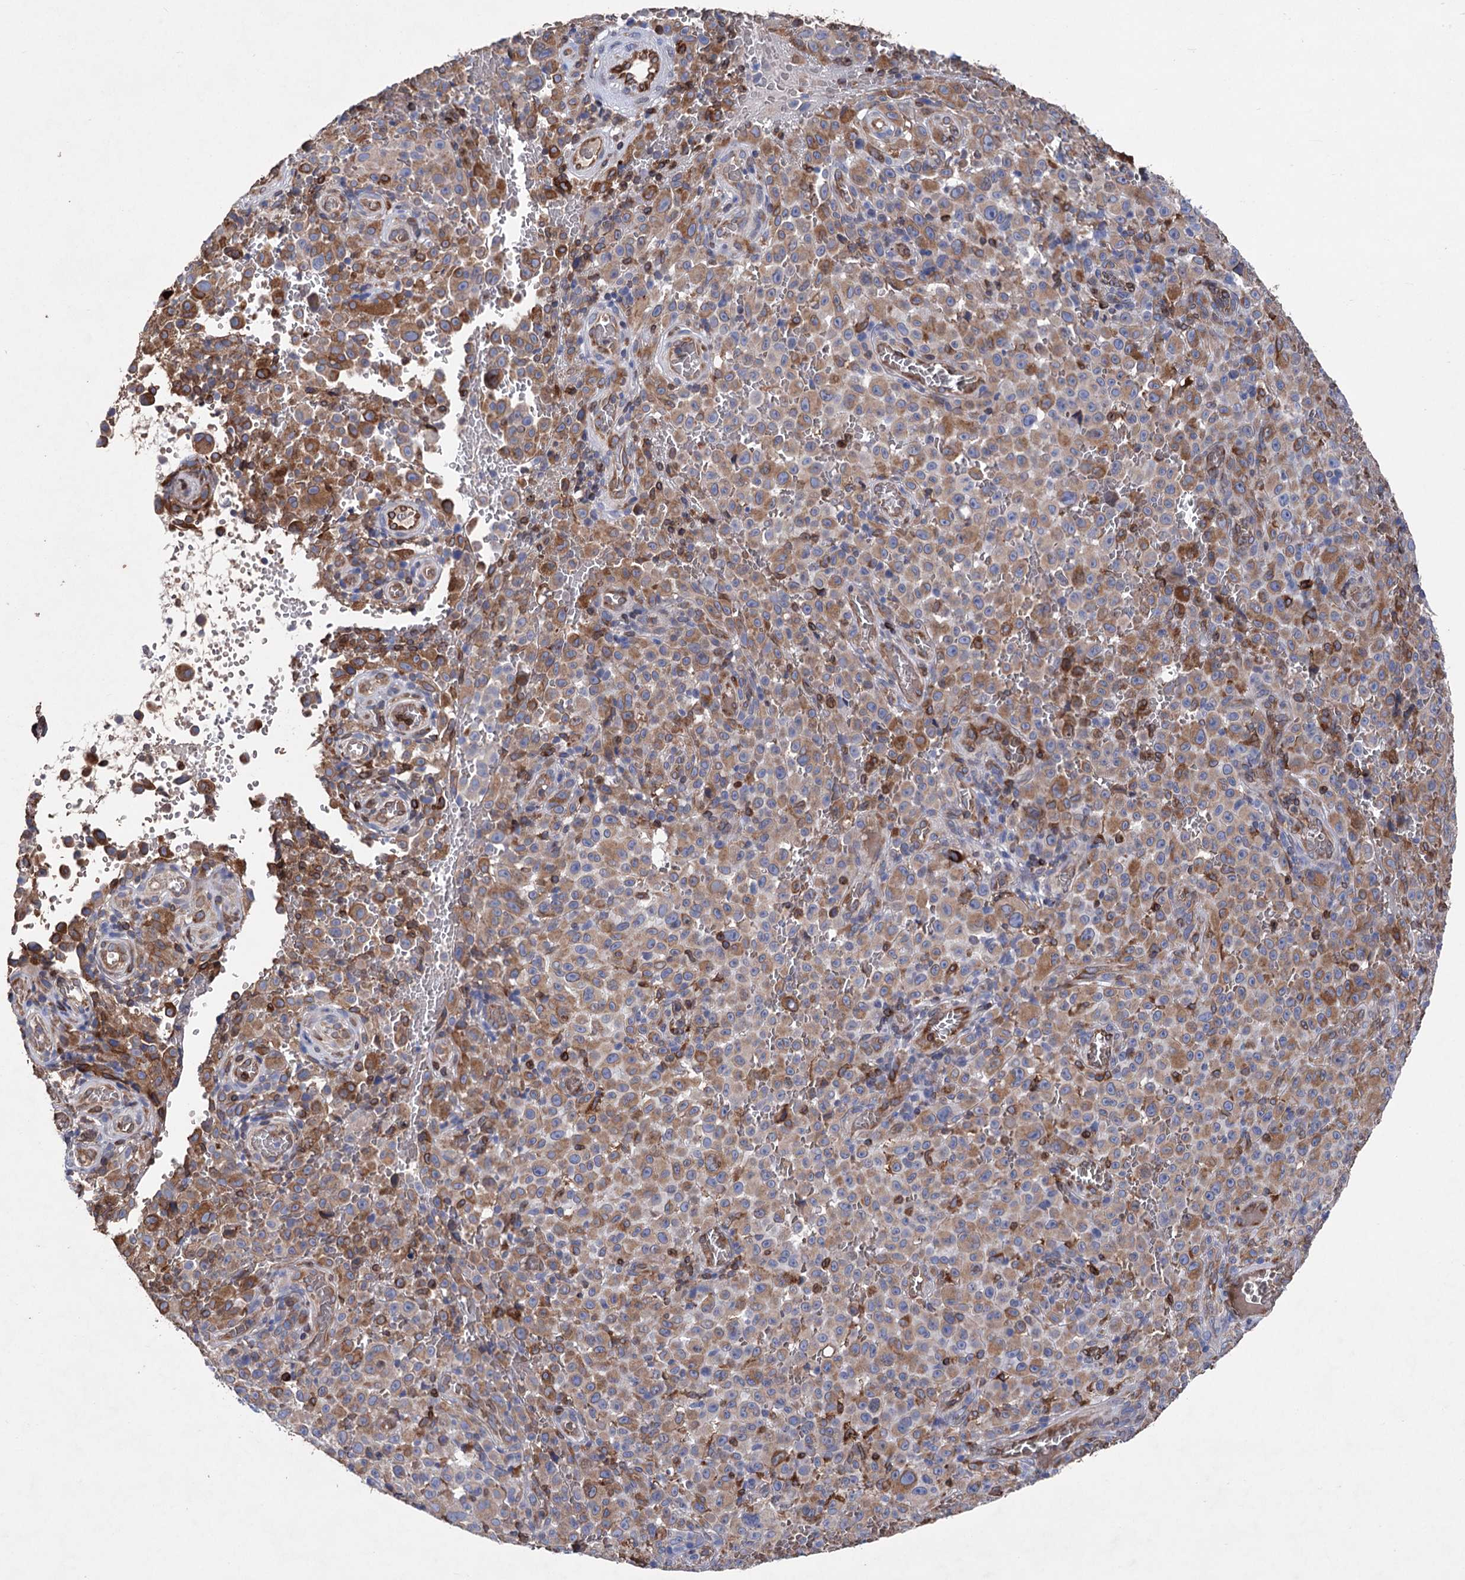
{"staining": {"intensity": "moderate", "quantity": "25%-75%", "location": "cytoplasmic/membranous"}, "tissue": "melanoma", "cell_type": "Tumor cells", "image_type": "cancer", "snomed": [{"axis": "morphology", "description": "Malignant melanoma, NOS"}, {"axis": "topography", "description": "Skin"}], "caption": "Protein expression analysis of melanoma exhibits moderate cytoplasmic/membranous positivity in about 25%-75% of tumor cells.", "gene": "STING1", "patient": {"sex": "female", "age": 82}}